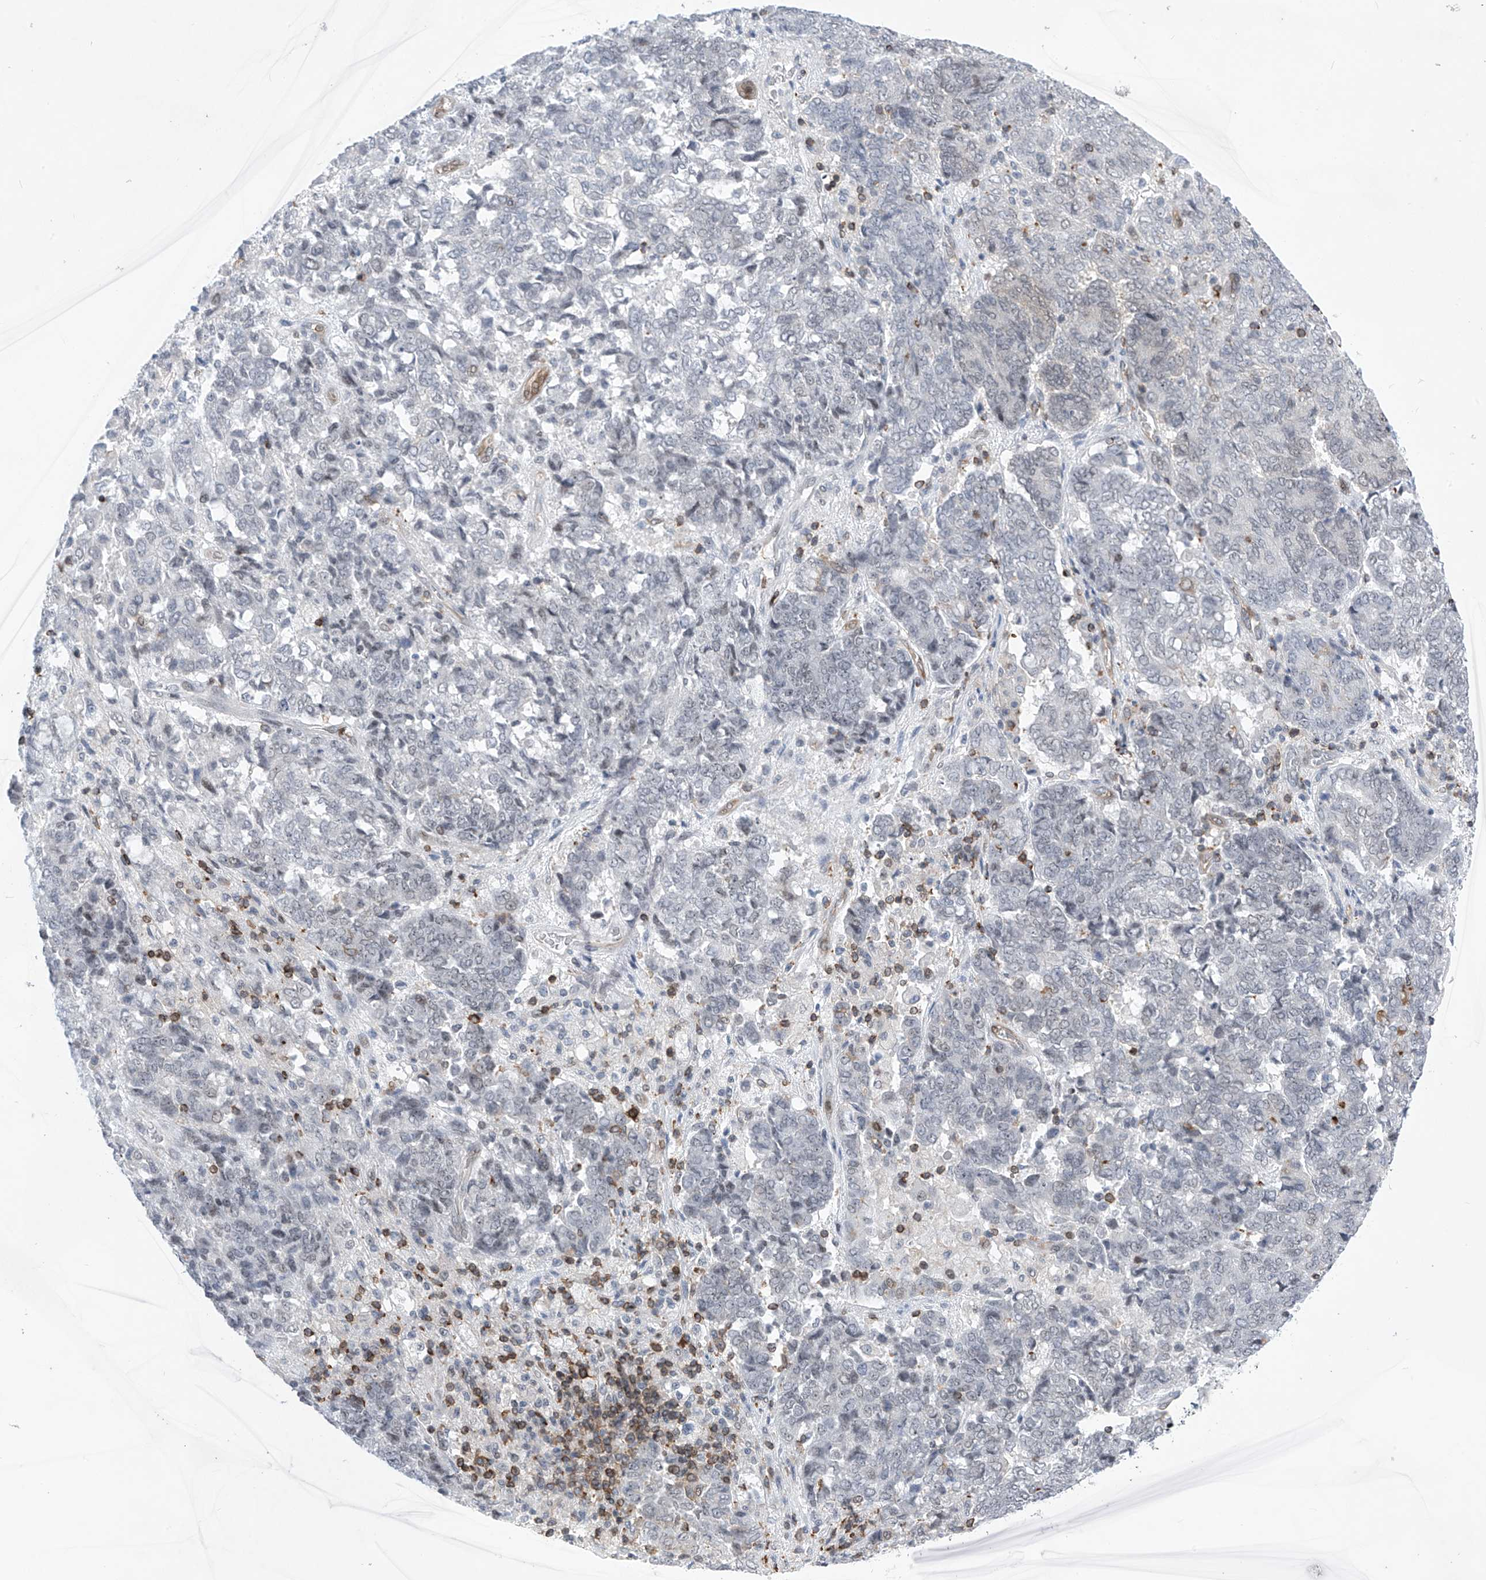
{"staining": {"intensity": "negative", "quantity": "none", "location": "none"}, "tissue": "endometrial cancer", "cell_type": "Tumor cells", "image_type": "cancer", "snomed": [{"axis": "morphology", "description": "Adenocarcinoma, NOS"}, {"axis": "topography", "description": "Endometrium"}], "caption": "Immunohistochemical staining of endometrial adenocarcinoma displays no significant expression in tumor cells.", "gene": "MSL3", "patient": {"sex": "female", "age": 80}}